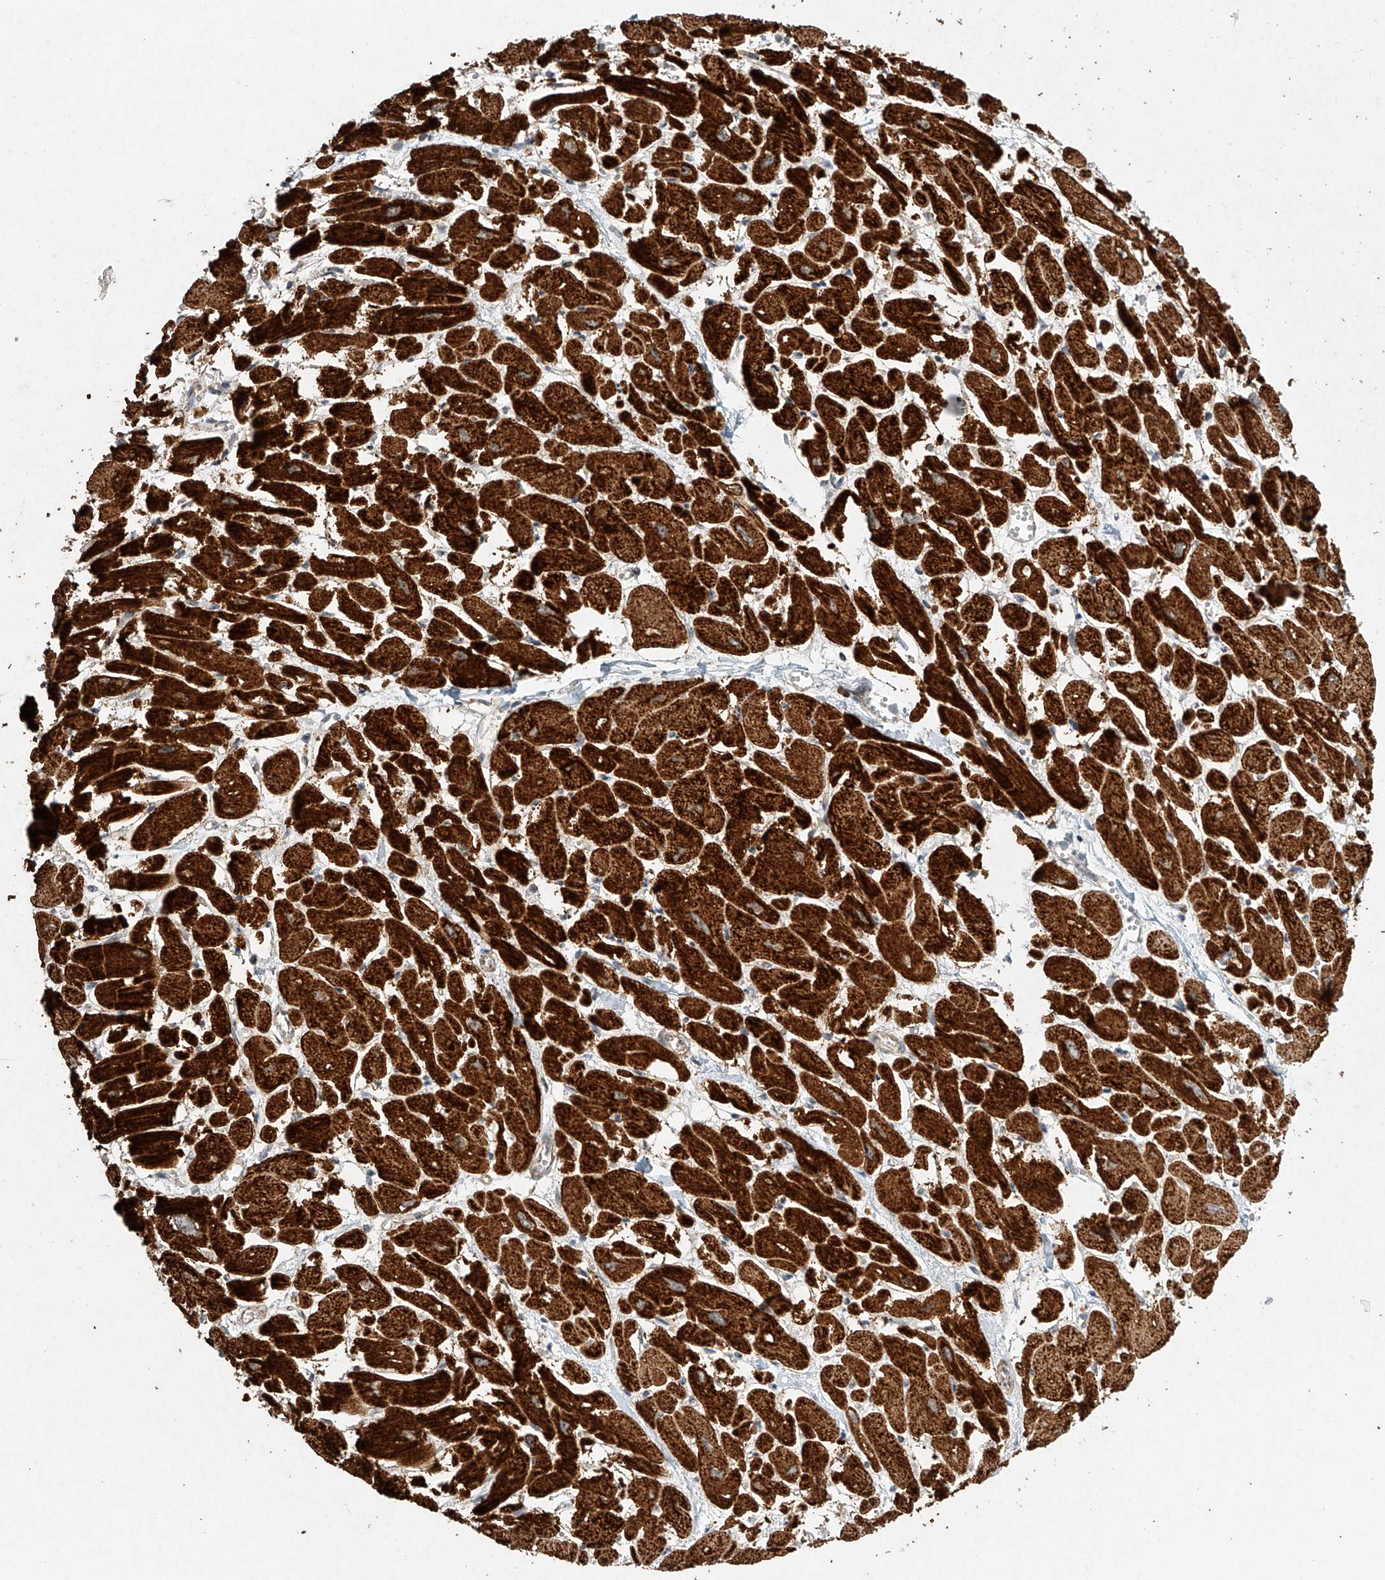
{"staining": {"intensity": "strong", "quantity": ">75%", "location": "cytoplasmic/membranous"}, "tissue": "heart muscle", "cell_type": "Cardiomyocytes", "image_type": "normal", "snomed": [{"axis": "morphology", "description": "Normal tissue, NOS"}, {"axis": "topography", "description": "Heart"}], "caption": "Immunohistochemistry (IHC) staining of benign heart muscle, which shows high levels of strong cytoplasmic/membranous expression in about >75% of cardiomyocytes indicating strong cytoplasmic/membranous protein positivity. The staining was performed using DAB (brown) for protein detection and nuclei were counterstained in hematoxylin (blue).", "gene": "DCAF11", "patient": {"sex": "male", "age": 54}}